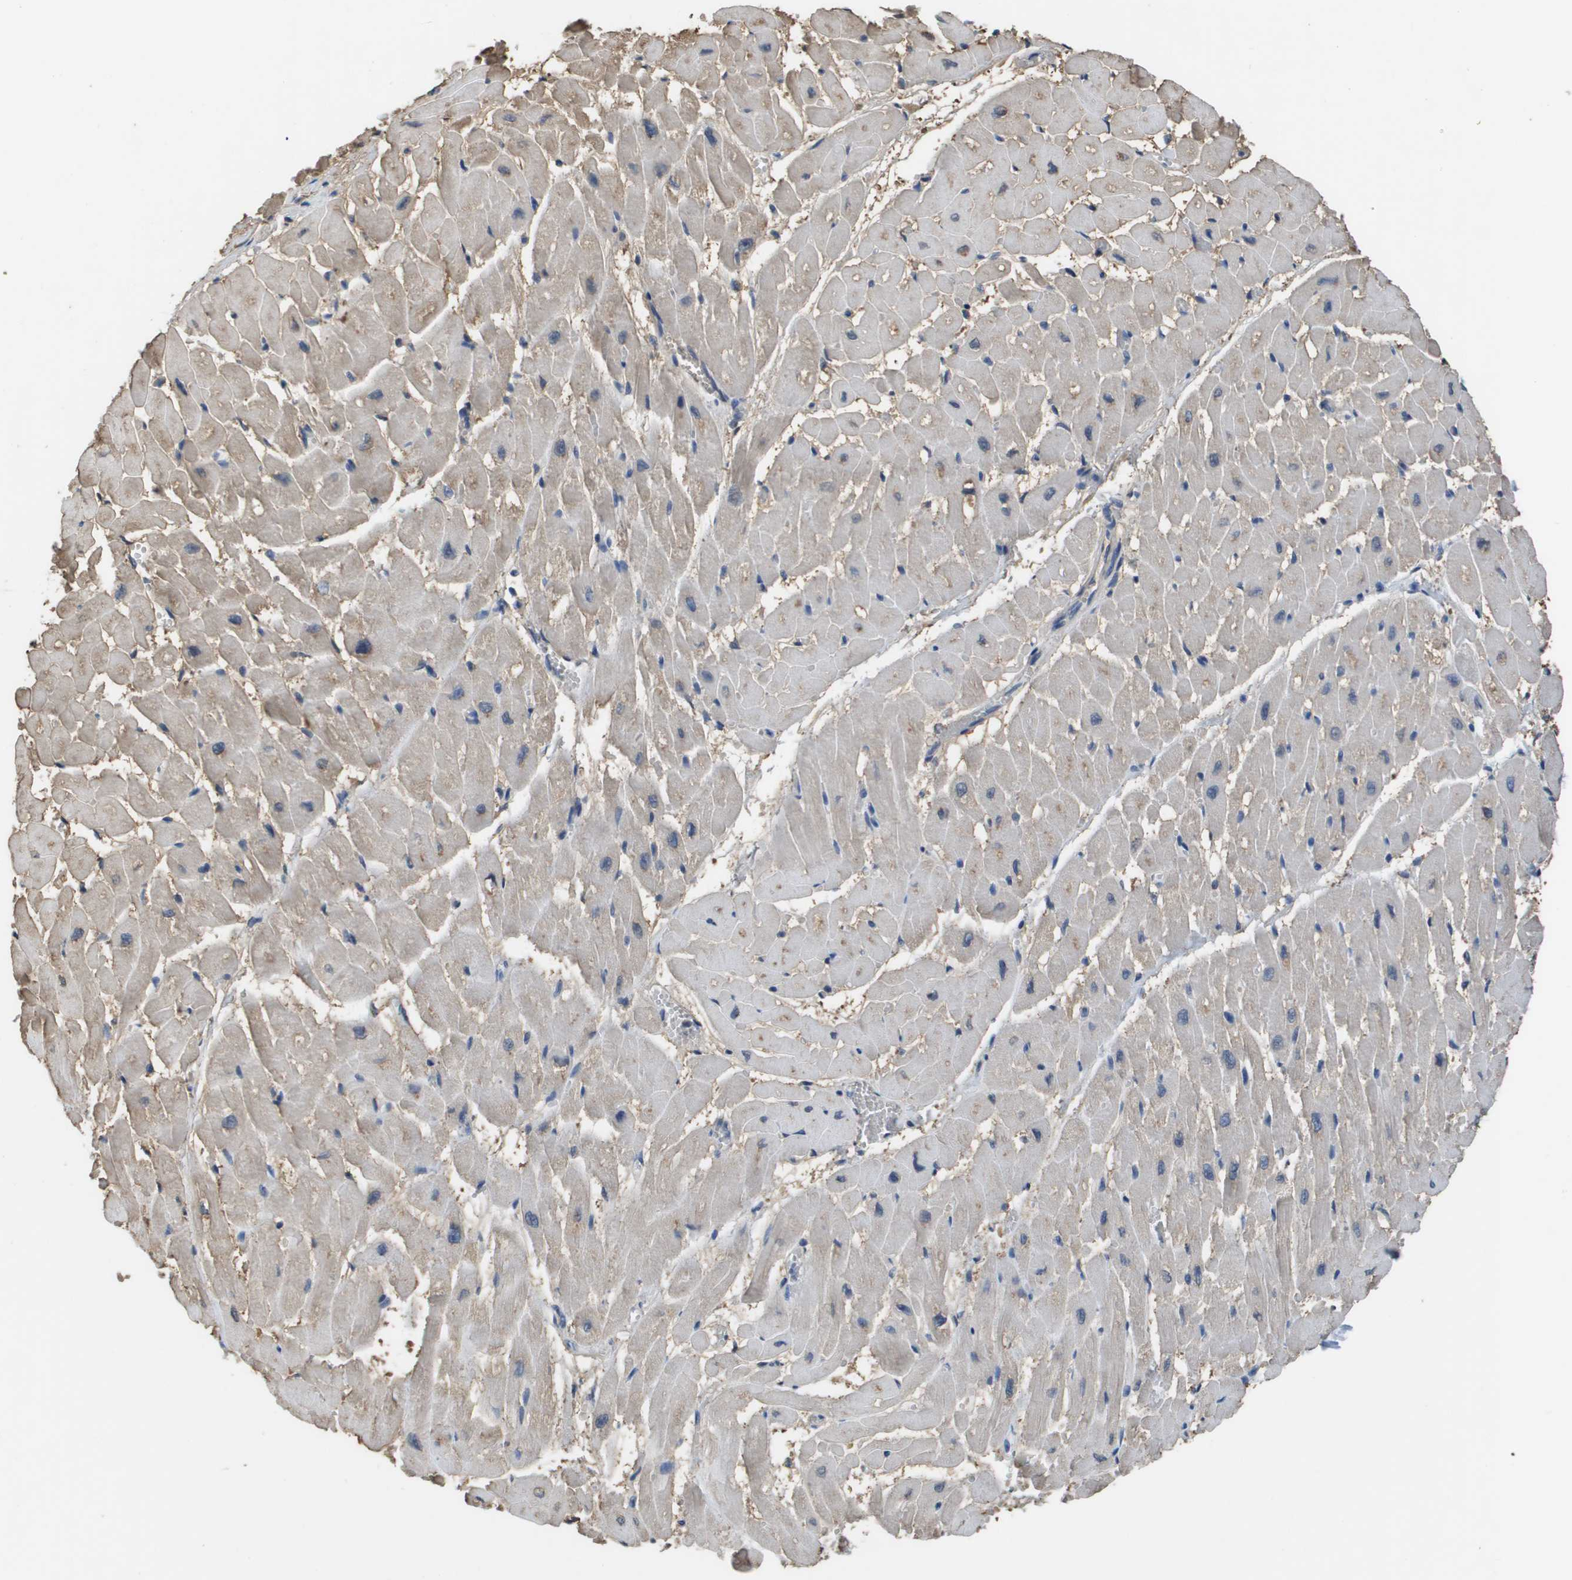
{"staining": {"intensity": "weak", "quantity": ">75%", "location": "cytoplasmic/membranous"}, "tissue": "heart muscle", "cell_type": "Cardiomyocytes", "image_type": "normal", "snomed": [{"axis": "morphology", "description": "Normal tissue, NOS"}, {"axis": "topography", "description": "Heart"}], "caption": "IHC image of benign heart muscle stained for a protein (brown), which shows low levels of weak cytoplasmic/membranous staining in about >75% of cardiomyocytes.", "gene": "NCS1", "patient": {"sex": "male", "age": 45}}